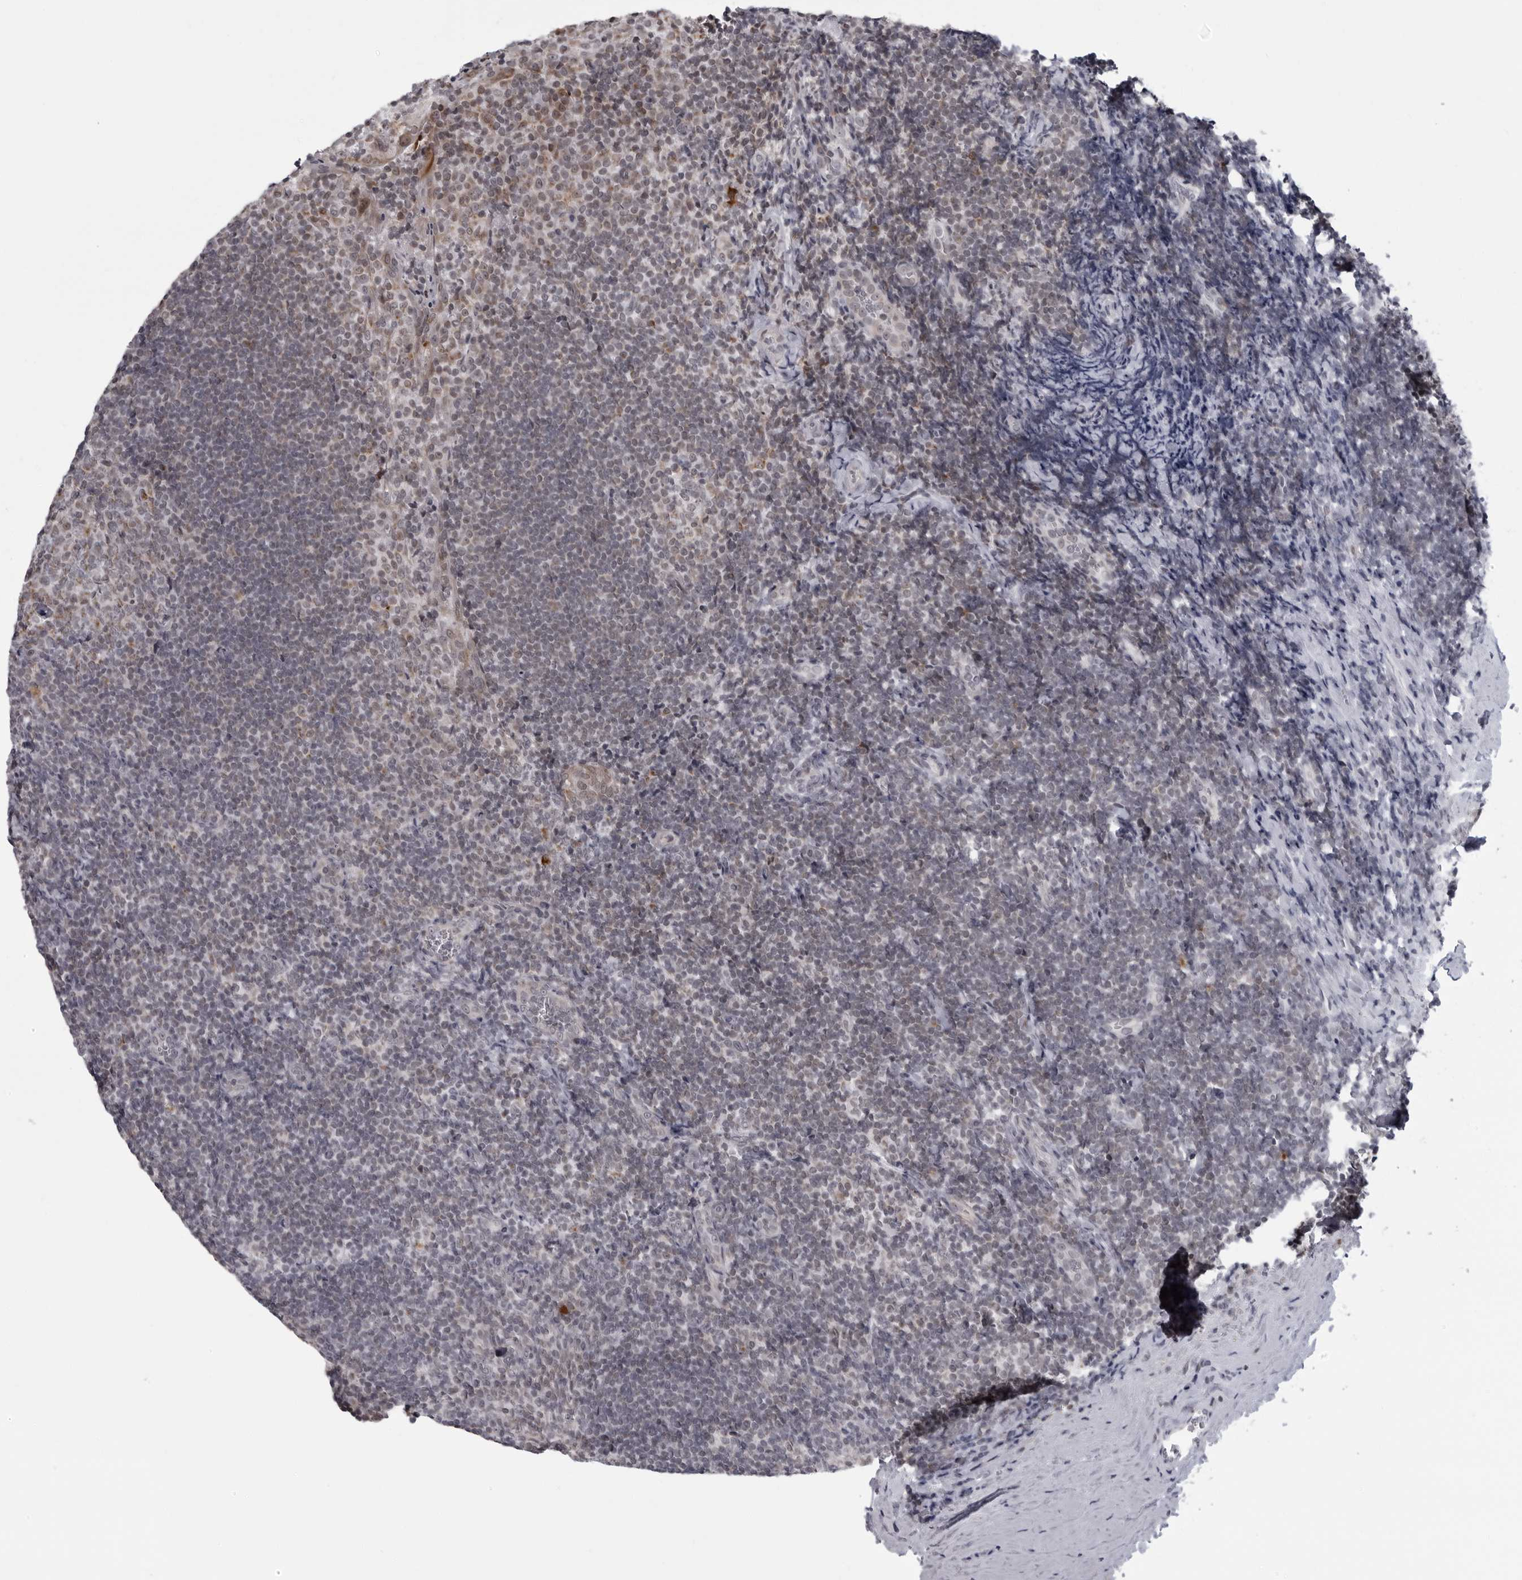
{"staining": {"intensity": "moderate", "quantity": "25%-75%", "location": "cytoplasmic/membranous"}, "tissue": "tonsil", "cell_type": "Germinal center cells", "image_type": "normal", "snomed": [{"axis": "morphology", "description": "Normal tissue, NOS"}, {"axis": "topography", "description": "Tonsil"}], "caption": "This is a micrograph of IHC staining of normal tonsil, which shows moderate expression in the cytoplasmic/membranous of germinal center cells.", "gene": "RTCA", "patient": {"sex": "male", "age": 27}}